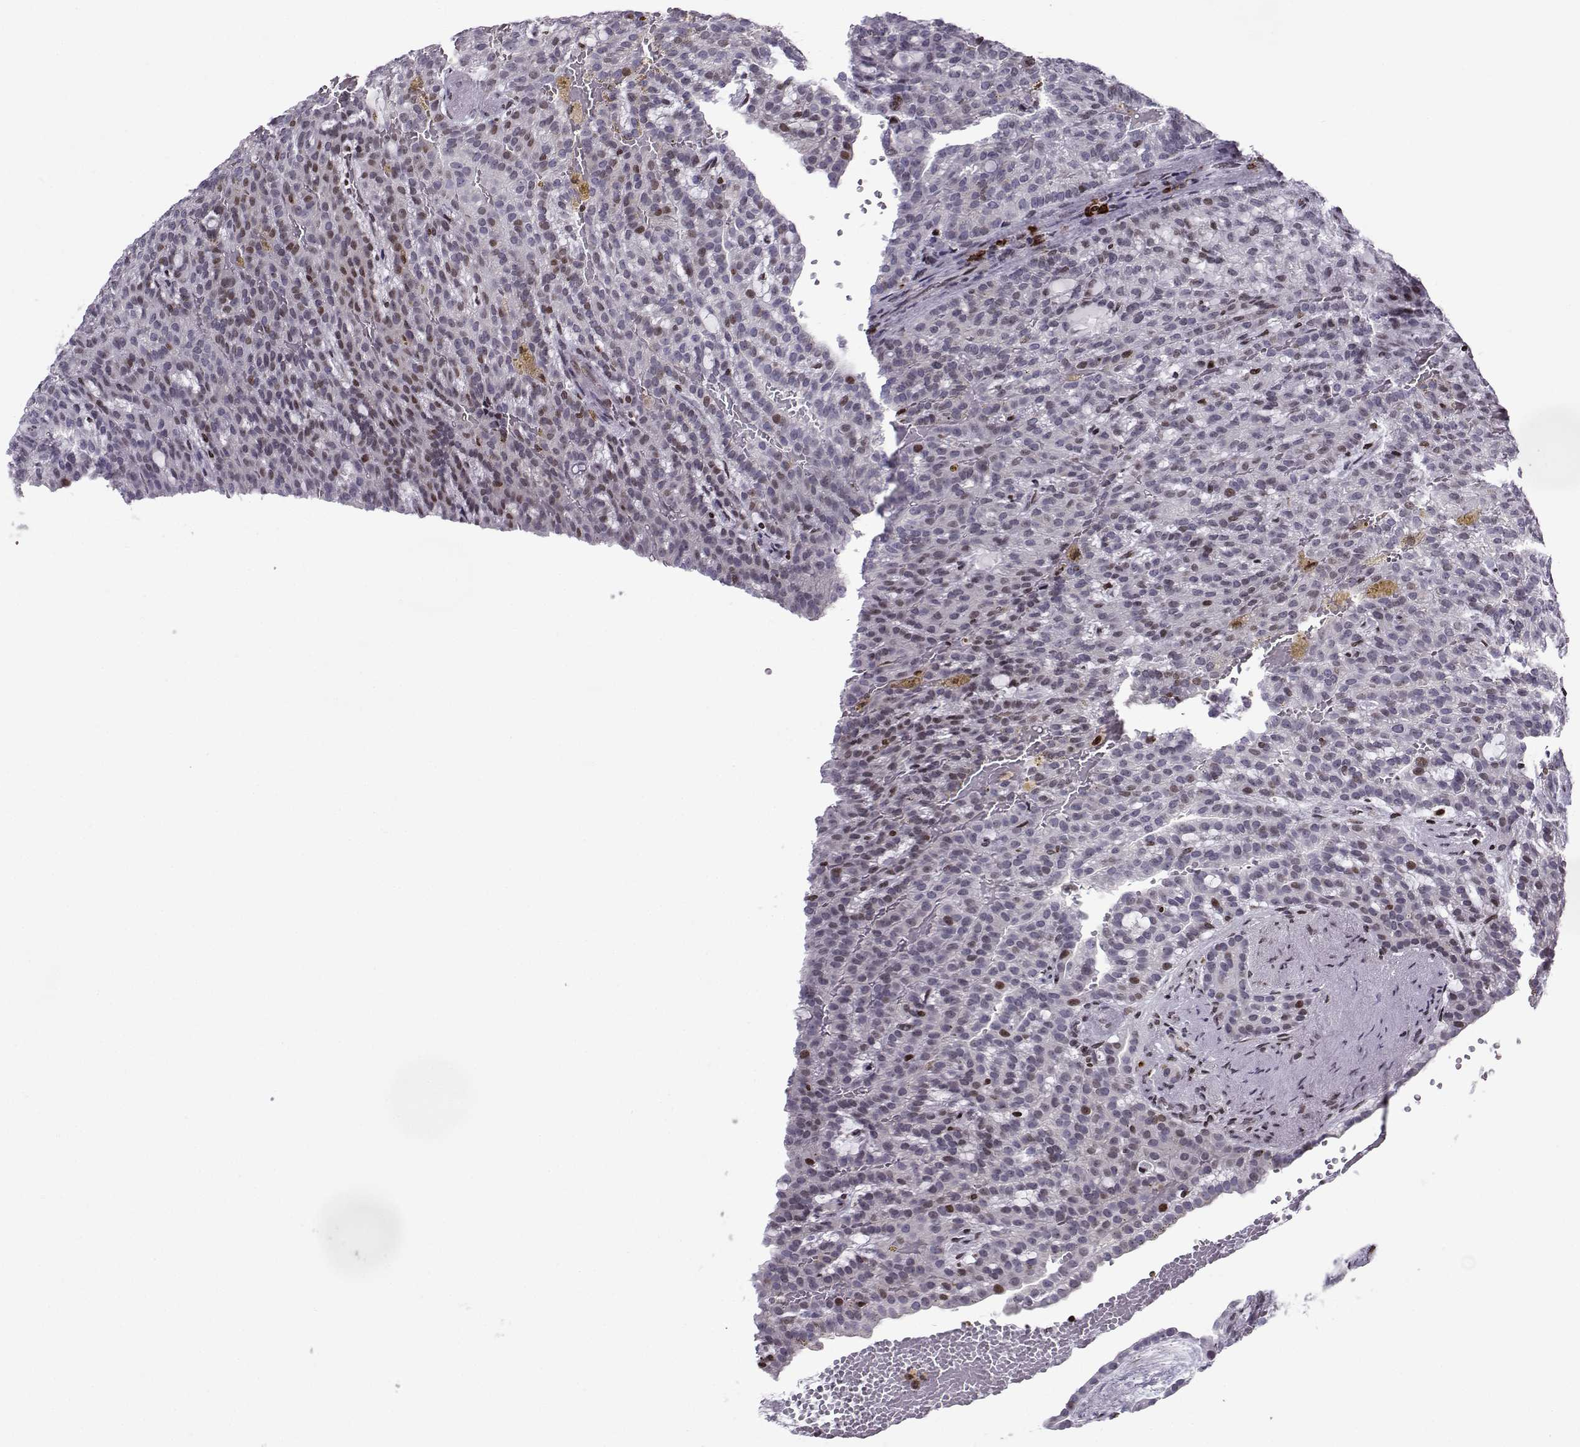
{"staining": {"intensity": "moderate", "quantity": "<25%", "location": "nuclear"}, "tissue": "renal cancer", "cell_type": "Tumor cells", "image_type": "cancer", "snomed": [{"axis": "morphology", "description": "Adenocarcinoma, NOS"}, {"axis": "topography", "description": "Kidney"}], "caption": "Adenocarcinoma (renal) was stained to show a protein in brown. There is low levels of moderate nuclear positivity in about <25% of tumor cells. The staining is performed using DAB brown chromogen to label protein expression. The nuclei are counter-stained blue using hematoxylin.", "gene": "ZNF19", "patient": {"sex": "male", "age": 63}}